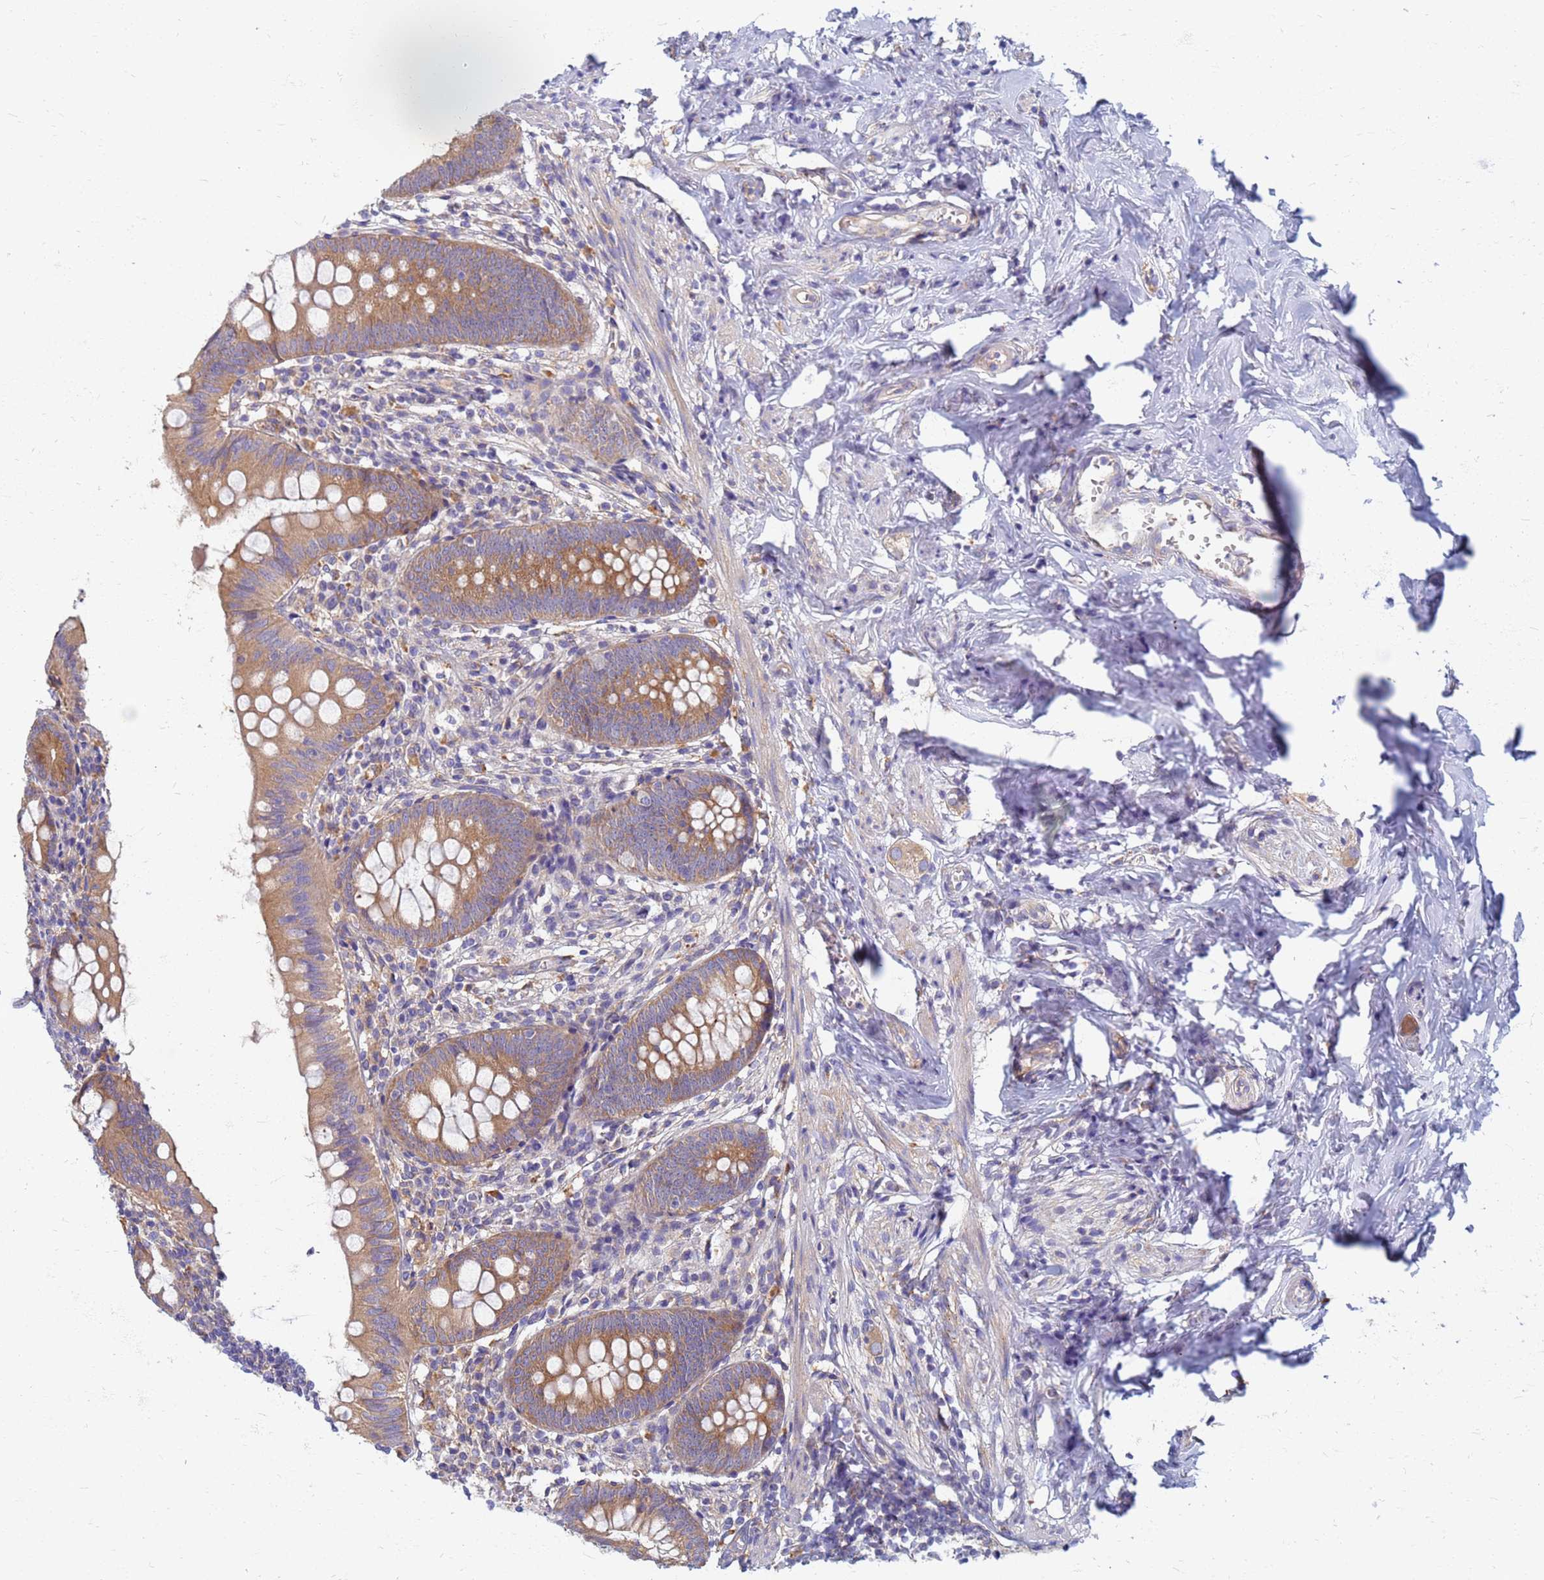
{"staining": {"intensity": "moderate", "quantity": ">75%", "location": "cytoplasmic/membranous"}, "tissue": "appendix", "cell_type": "Glandular cells", "image_type": "normal", "snomed": [{"axis": "morphology", "description": "Normal tissue, NOS"}, {"axis": "topography", "description": "Appendix"}], "caption": "A micrograph of appendix stained for a protein shows moderate cytoplasmic/membranous brown staining in glandular cells.", "gene": "EEA1", "patient": {"sex": "female", "age": 51}}